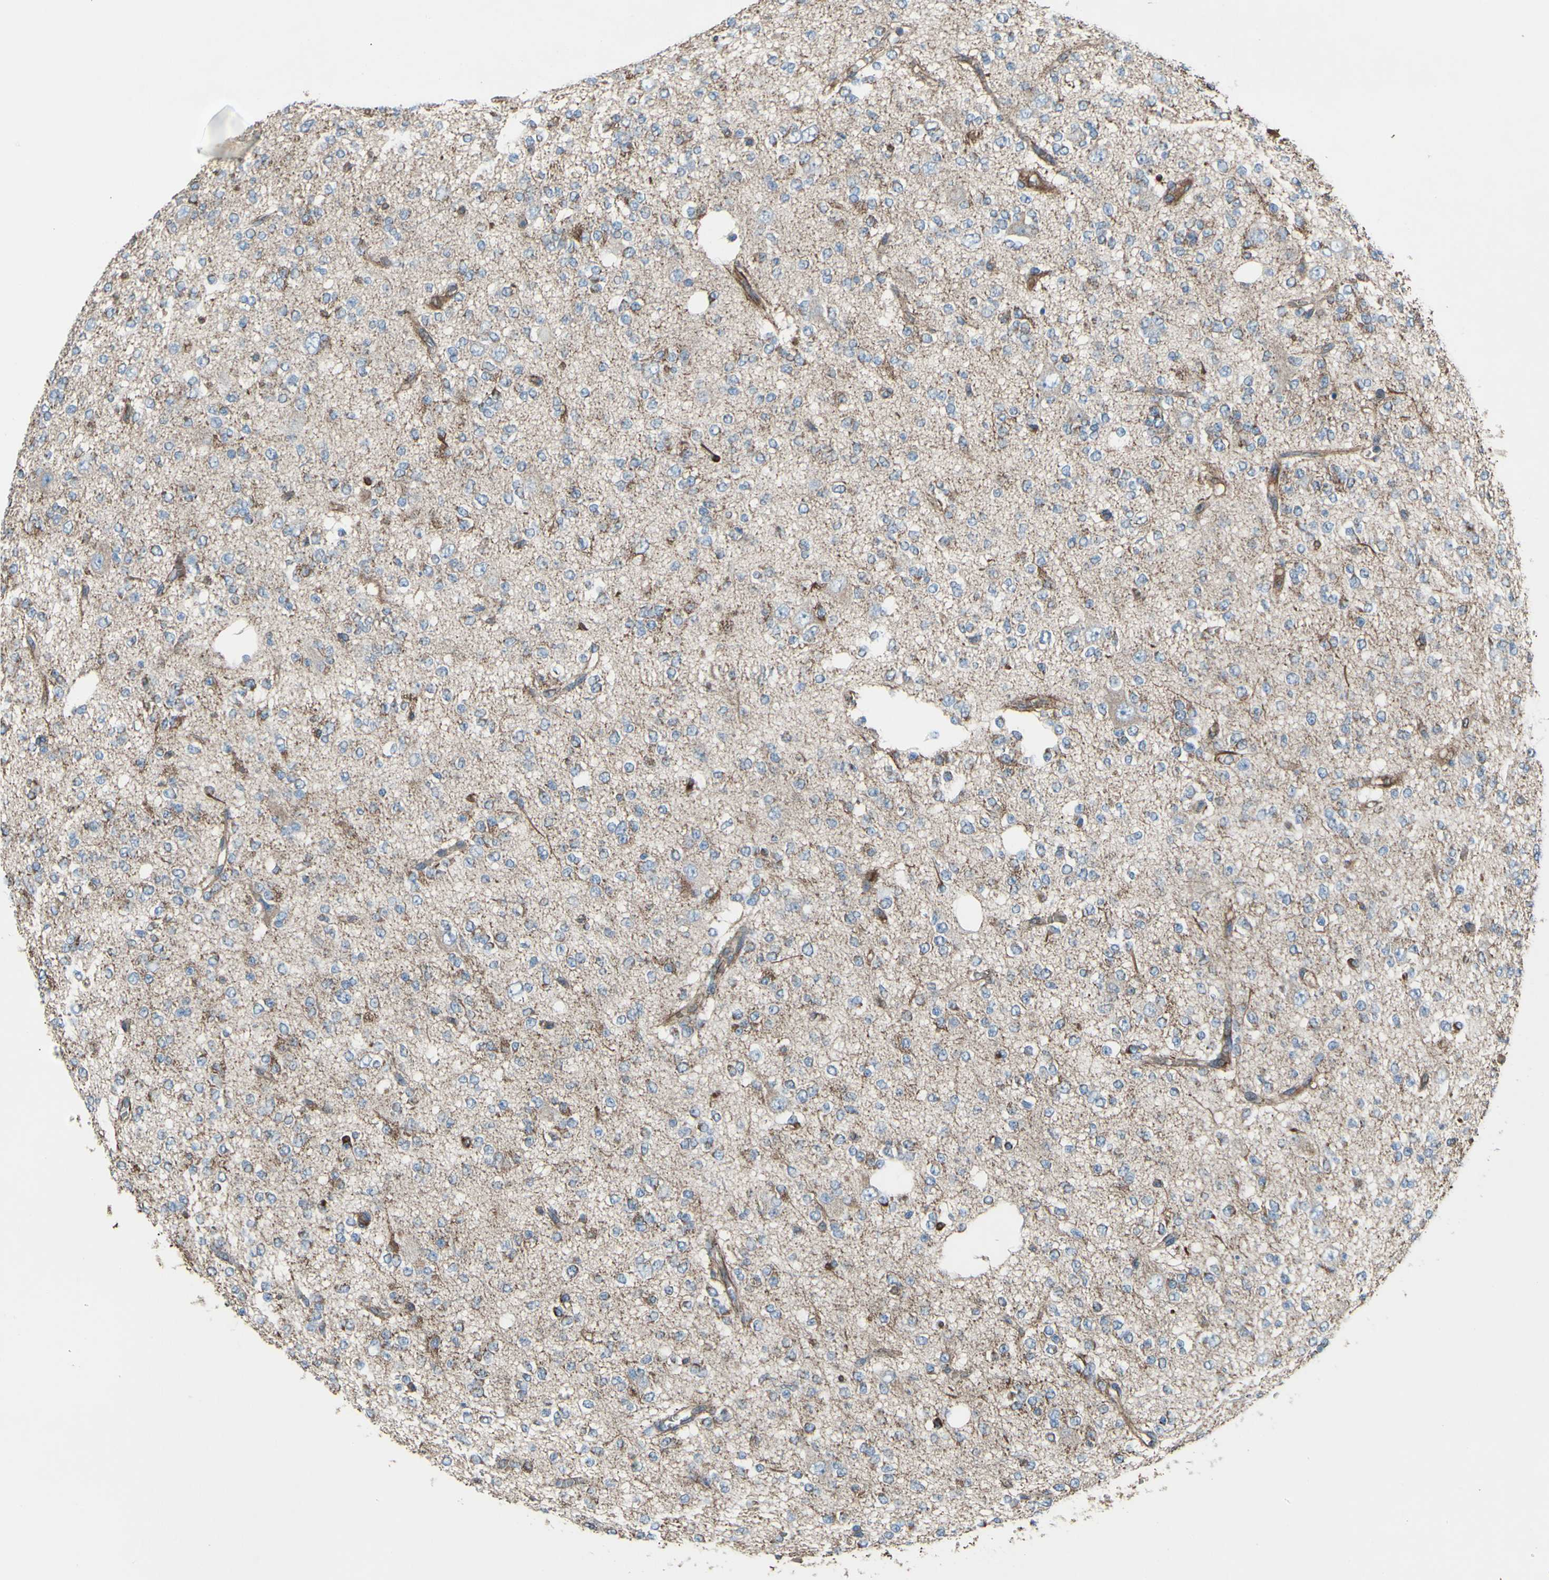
{"staining": {"intensity": "weak", "quantity": ">75%", "location": "cytoplasmic/membranous"}, "tissue": "glioma", "cell_type": "Tumor cells", "image_type": "cancer", "snomed": [{"axis": "morphology", "description": "Glioma, malignant, Low grade"}, {"axis": "topography", "description": "Brain"}], "caption": "Immunohistochemical staining of human malignant low-grade glioma reveals weak cytoplasmic/membranous protein staining in about >75% of tumor cells. (brown staining indicates protein expression, while blue staining denotes nuclei).", "gene": "EMC7", "patient": {"sex": "male", "age": 38}}